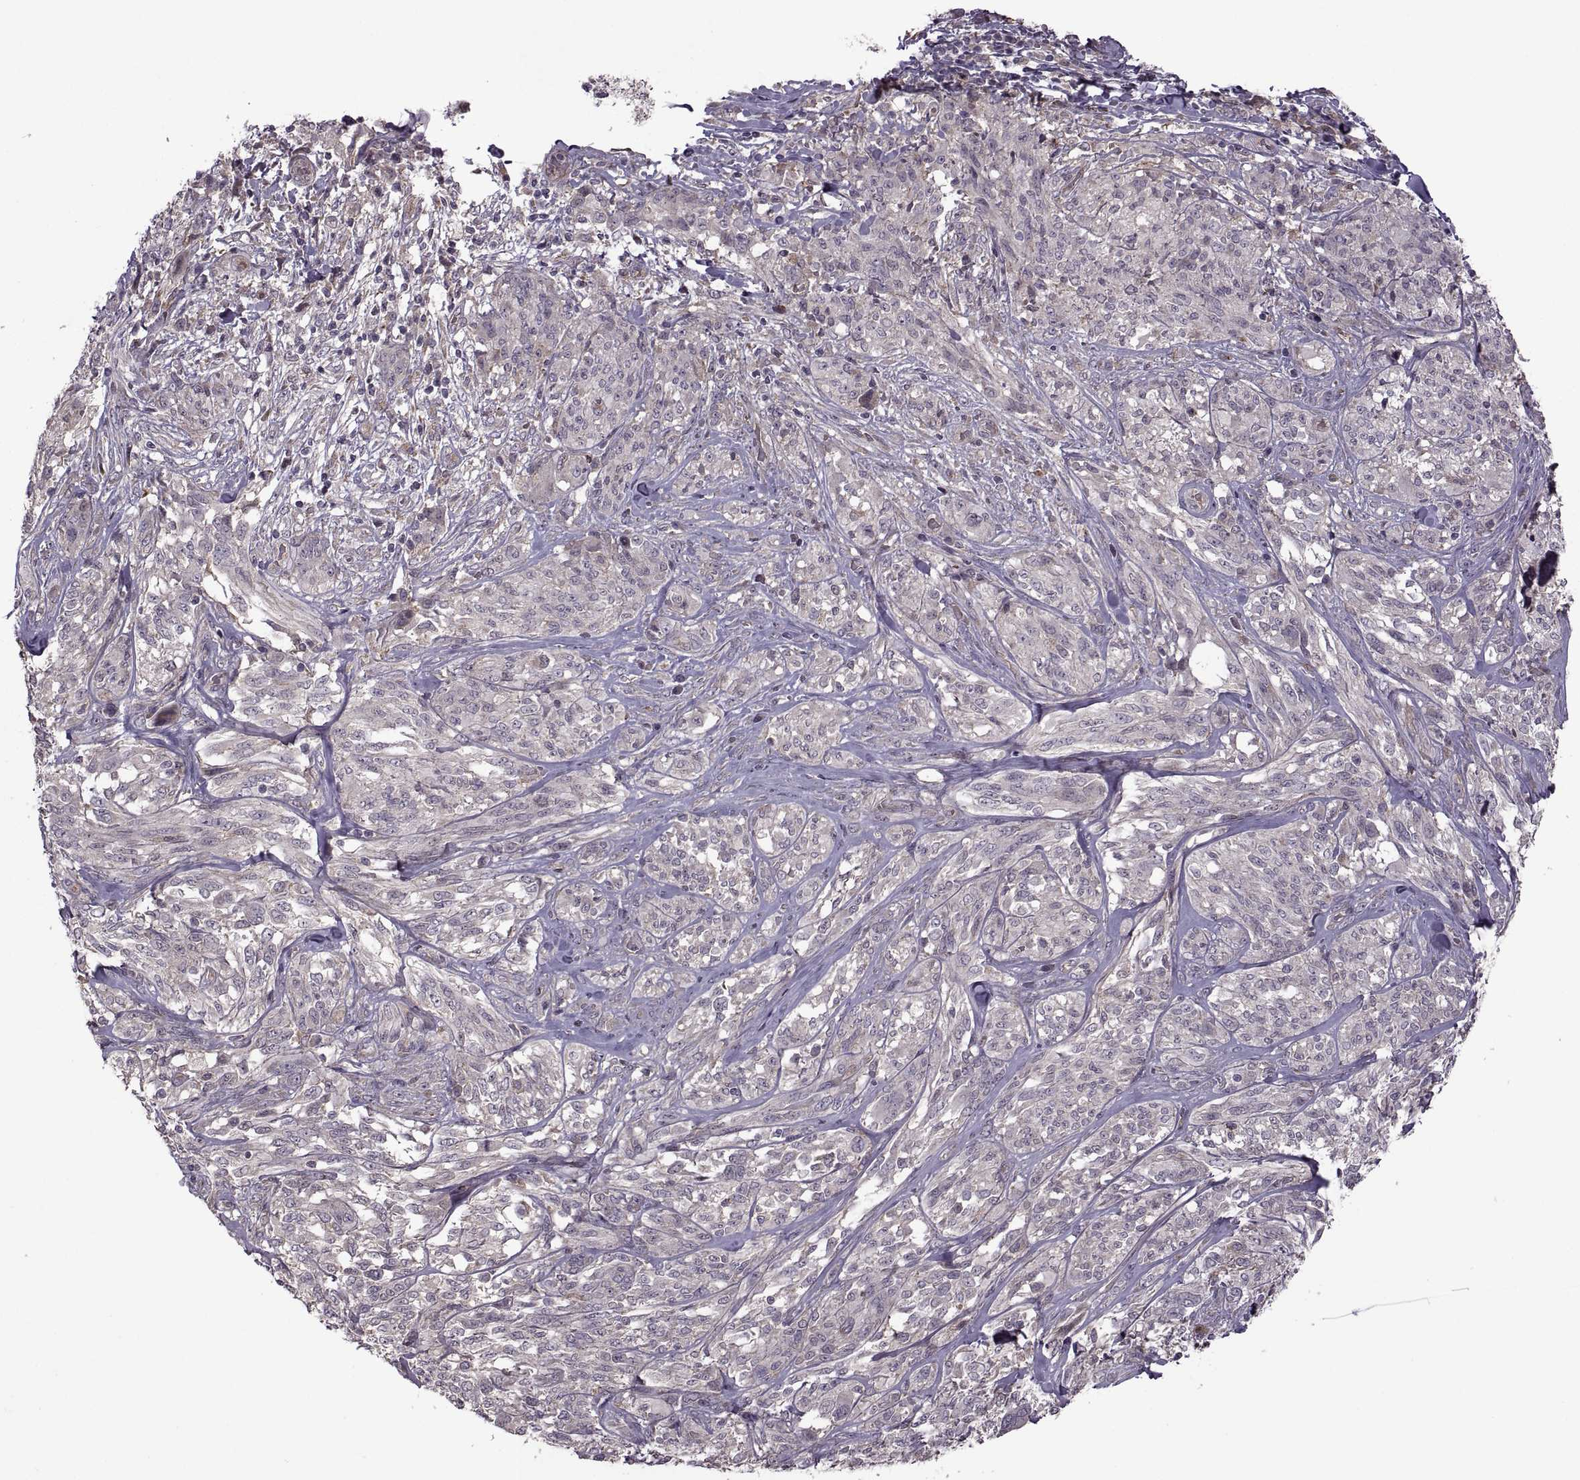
{"staining": {"intensity": "negative", "quantity": "none", "location": "none"}, "tissue": "melanoma", "cell_type": "Tumor cells", "image_type": "cancer", "snomed": [{"axis": "morphology", "description": "Malignant melanoma, NOS"}, {"axis": "topography", "description": "Skin"}], "caption": "Immunohistochemistry (IHC) micrograph of neoplastic tissue: human malignant melanoma stained with DAB (3,3'-diaminobenzidine) shows no significant protein staining in tumor cells.", "gene": "PIERCE1", "patient": {"sex": "female", "age": 91}}